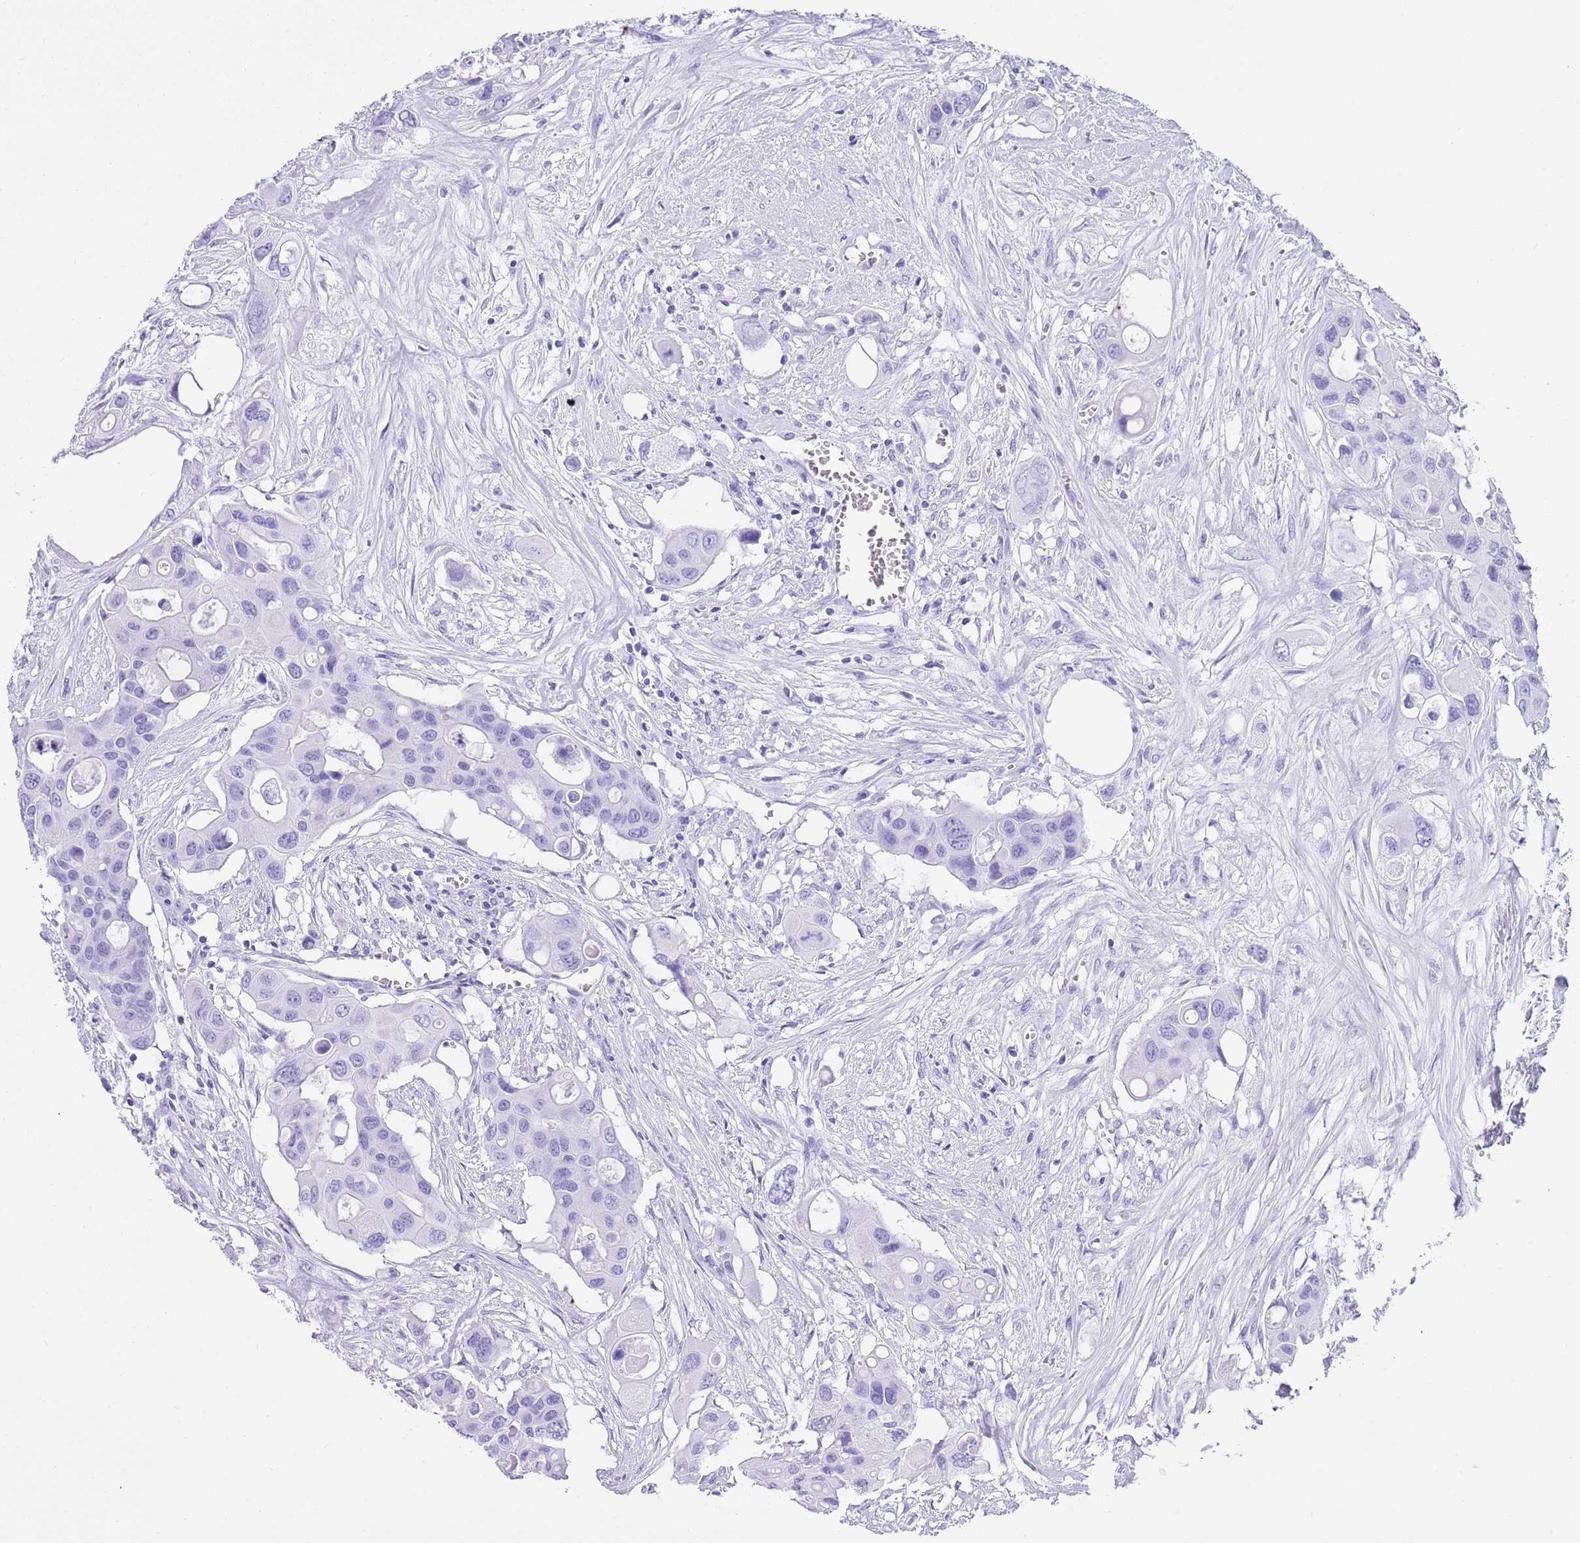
{"staining": {"intensity": "negative", "quantity": "none", "location": "none"}, "tissue": "colorectal cancer", "cell_type": "Tumor cells", "image_type": "cancer", "snomed": [{"axis": "morphology", "description": "Adenocarcinoma, NOS"}, {"axis": "topography", "description": "Colon"}], "caption": "Immunohistochemistry (IHC) of human colorectal adenocarcinoma demonstrates no expression in tumor cells.", "gene": "TMEM185B", "patient": {"sex": "male", "age": 77}}